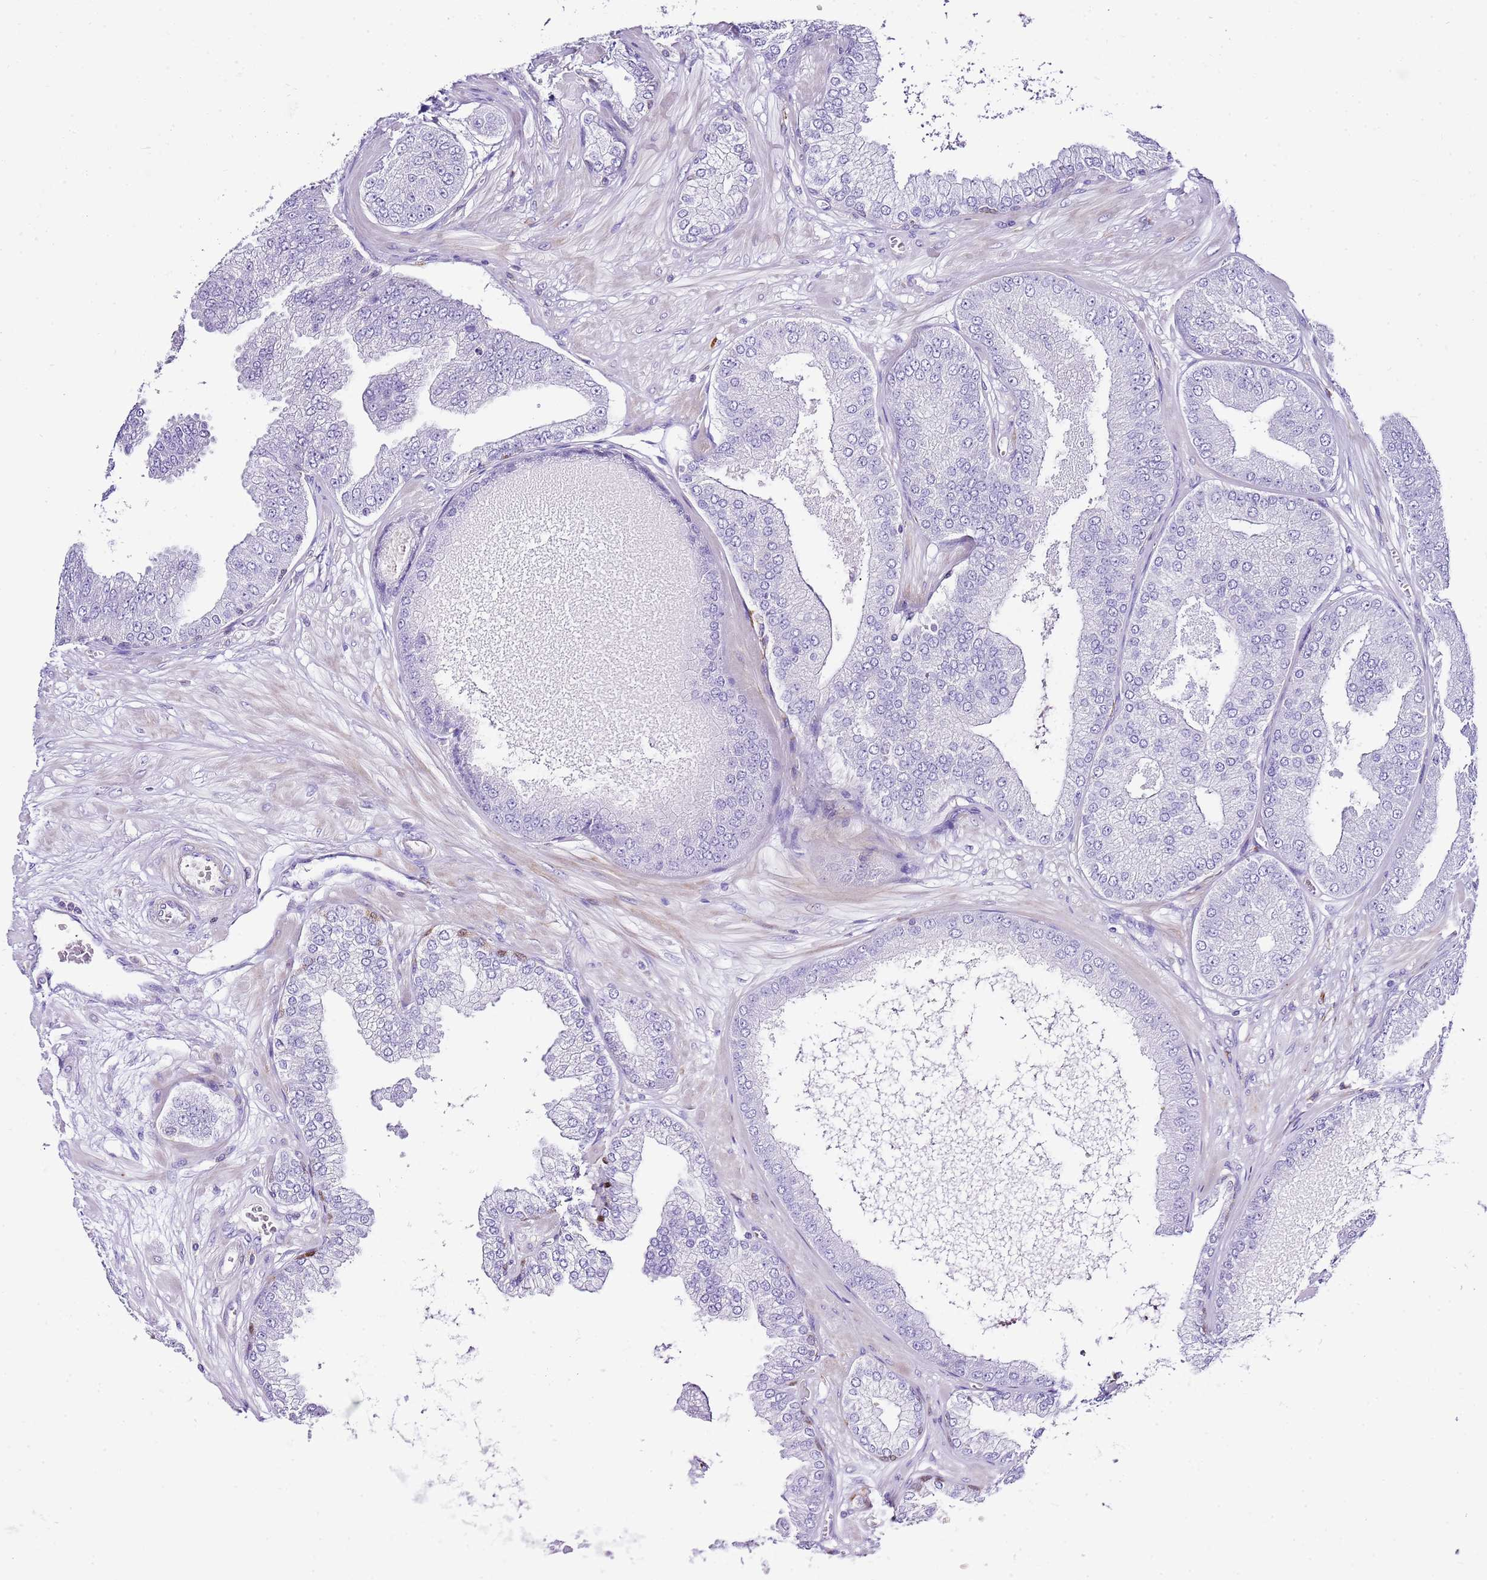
{"staining": {"intensity": "negative", "quantity": "none", "location": "none"}, "tissue": "prostate cancer", "cell_type": "Tumor cells", "image_type": "cancer", "snomed": [{"axis": "morphology", "description": "Adenocarcinoma, Low grade"}, {"axis": "topography", "description": "Prostate"}], "caption": "Prostate cancer was stained to show a protein in brown. There is no significant staining in tumor cells. (IHC, brightfield microscopy, high magnification).", "gene": "ALDH3A1", "patient": {"sex": "male", "age": 55}}